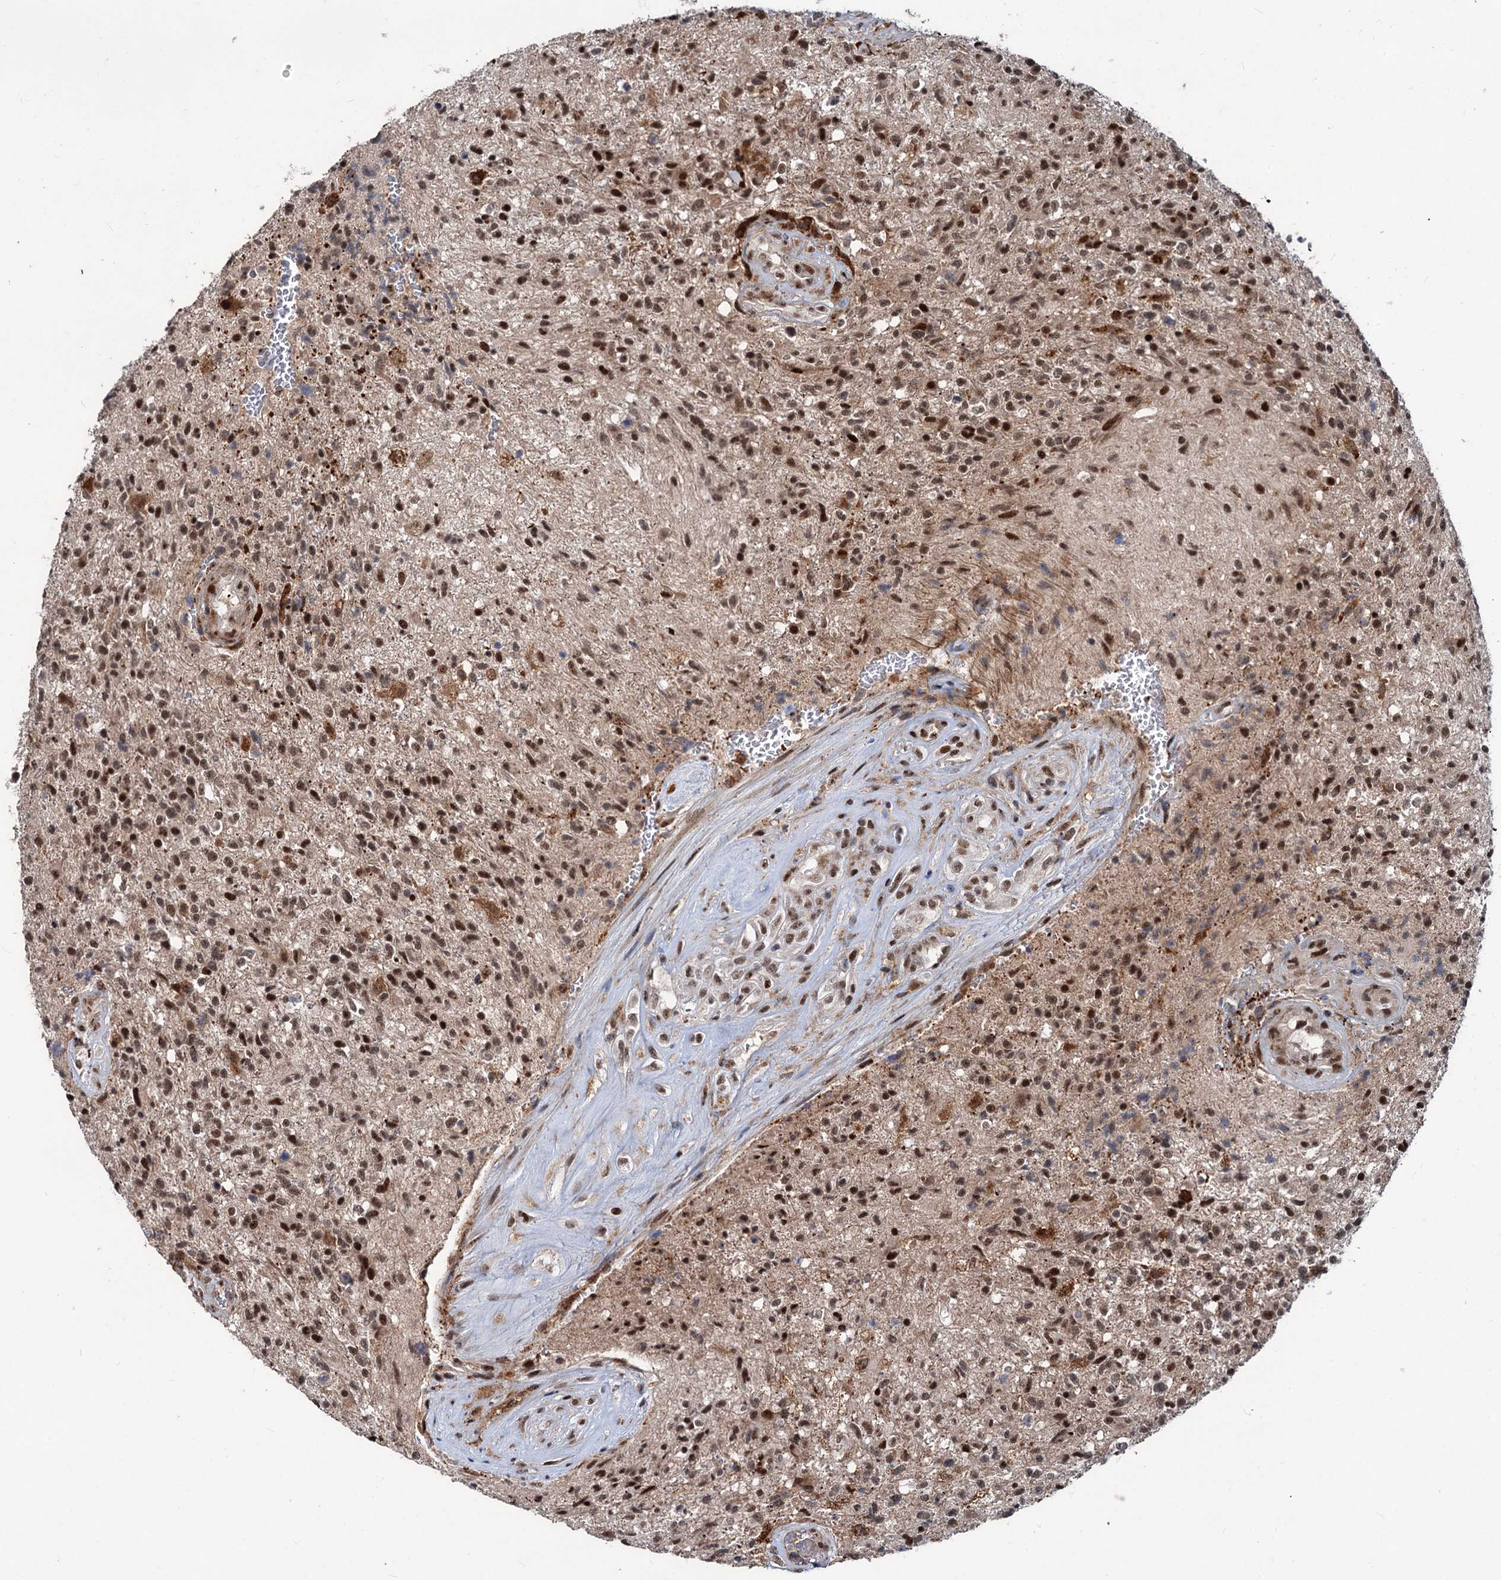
{"staining": {"intensity": "moderate", "quantity": ">75%", "location": "nuclear"}, "tissue": "glioma", "cell_type": "Tumor cells", "image_type": "cancer", "snomed": [{"axis": "morphology", "description": "Glioma, malignant, High grade"}, {"axis": "topography", "description": "Brain"}], "caption": "Brown immunohistochemical staining in human glioma shows moderate nuclear staining in approximately >75% of tumor cells.", "gene": "PHF8", "patient": {"sex": "male", "age": 56}}